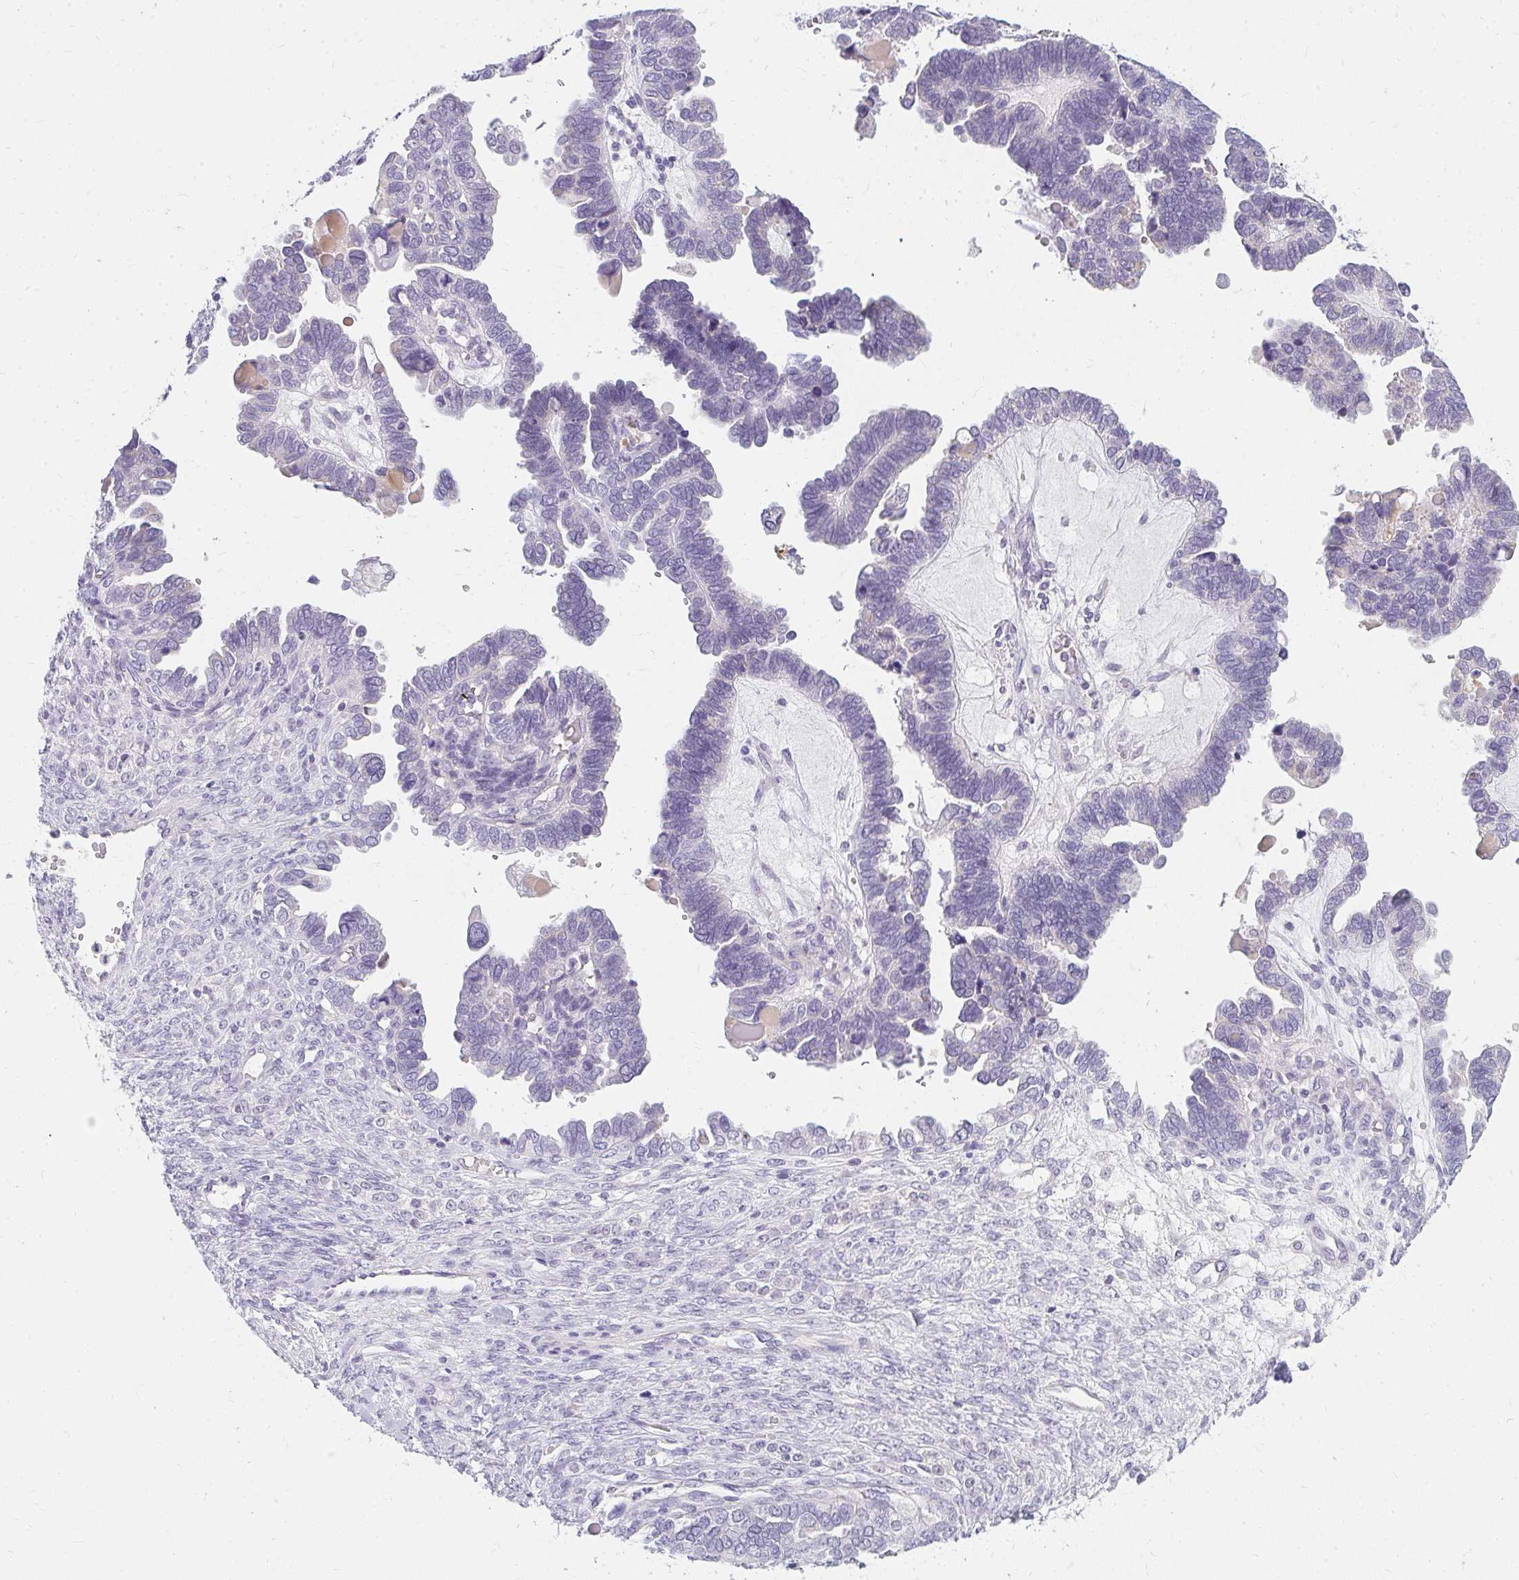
{"staining": {"intensity": "negative", "quantity": "none", "location": "none"}, "tissue": "ovarian cancer", "cell_type": "Tumor cells", "image_type": "cancer", "snomed": [{"axis": "morphology", "description": "Cystadenocarcinoma, serous, NOS"}, {"axis": "topography", "description": "Ovary"}], "caption": "Immunohistochemical staining of serous cystadenocarcinoma (ovarian) displays no significant positivity in tumor cells.", "gene": "PPP1R3G", "patient": {"sex": "female", "age": 51}}